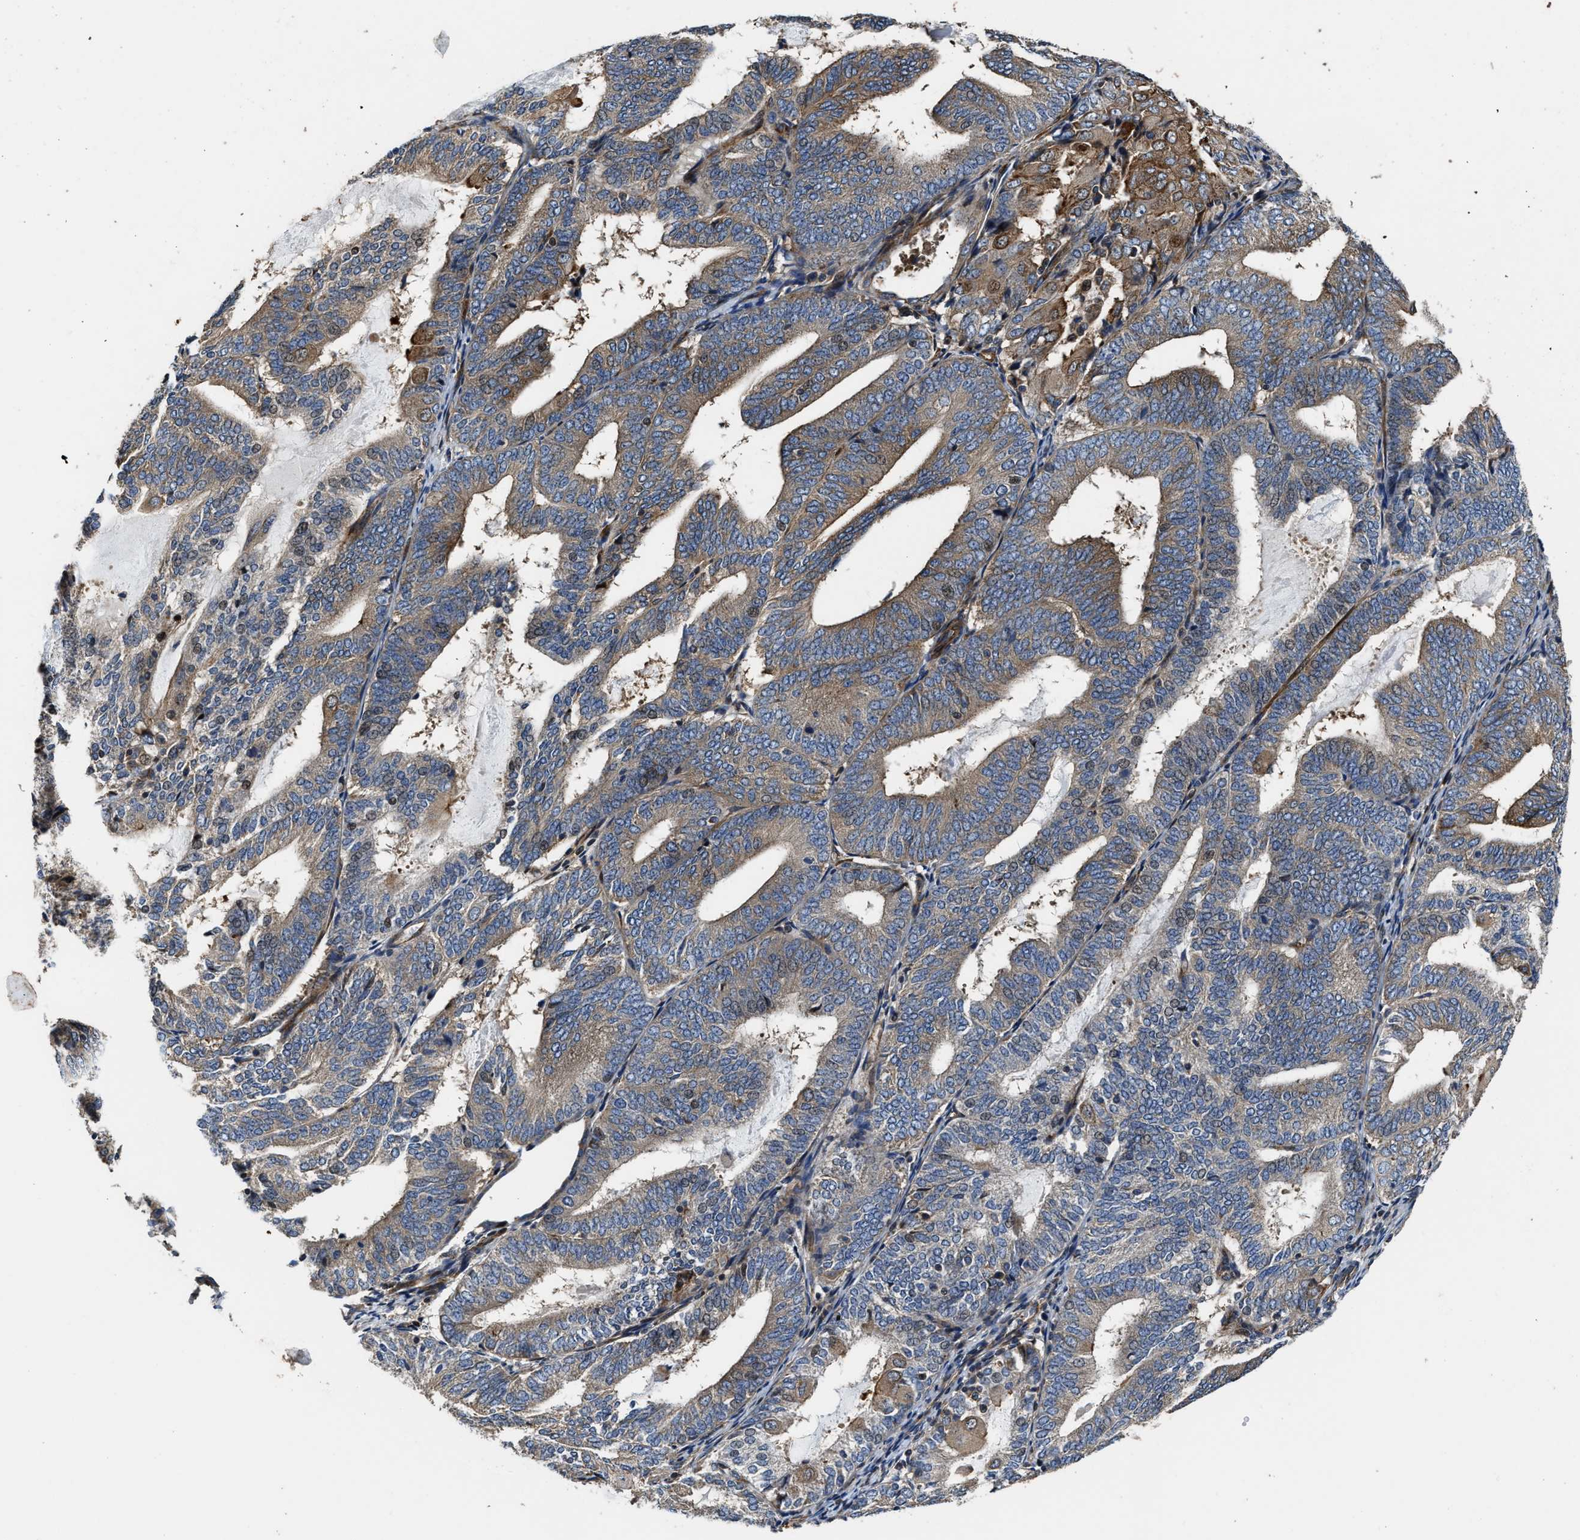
{"staining": {"intensity": "weak", "quantity": ">75%", "location": "cytoplasmic/membranous,nuclear"}, "tissue": "endometrial cancer", "cell_type": "Tumor cells", "image_type": "cancer", "snomed": [{"axis": "morphology", "description": "Adenocarcinoma, NOS"}, {"axis": "topography", "description": "Endometrium"}], "caption": "The immunohistochemical stain labels weak cytoplasmic/membranous and nuclear expression in tumor cells of adenocarcinoma (endometrial) tissue.", "gene": "PTAR1", "patient": {"sex": "female", "age": 81}}